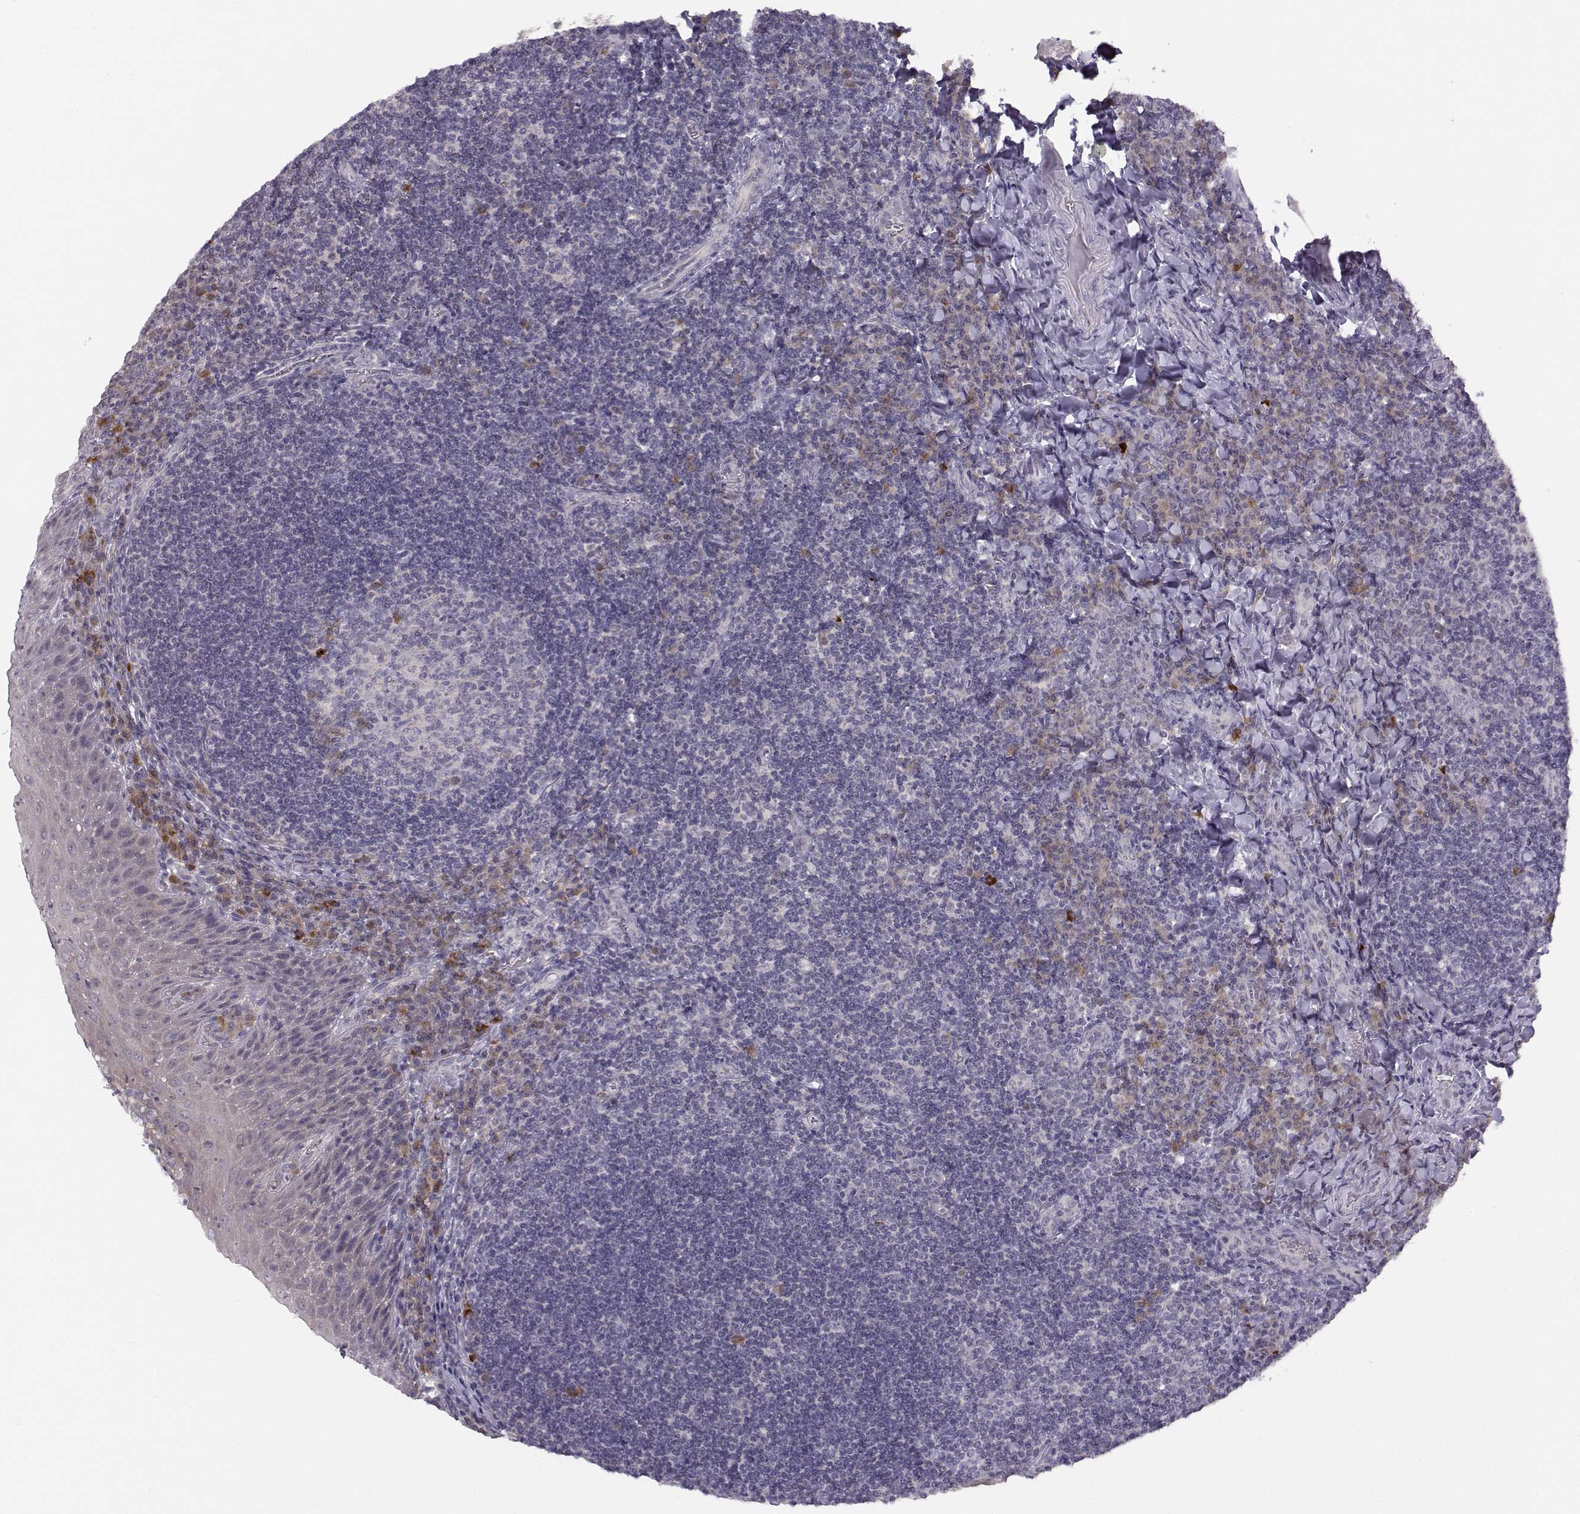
{"staining": {"intensity": "negative", "quantity": "none", "location": "none"}, "tissue": "tonsil", "cell_type": "Germinal center cells", "image_type": "normal", "snomed": [{"axis": "morphology", "description": "Normal tissue, NOS"}, {"axis": "morphology", "description": "Inflammation, NOS"}, {"axis": "topography", "description": "Tonsil"}], "caption": "The micrograph exhibits no staining of germinal center cells in normal tonsil.", "gene": "ACSL6", "patient": {"sex": "female", "age": 31}}